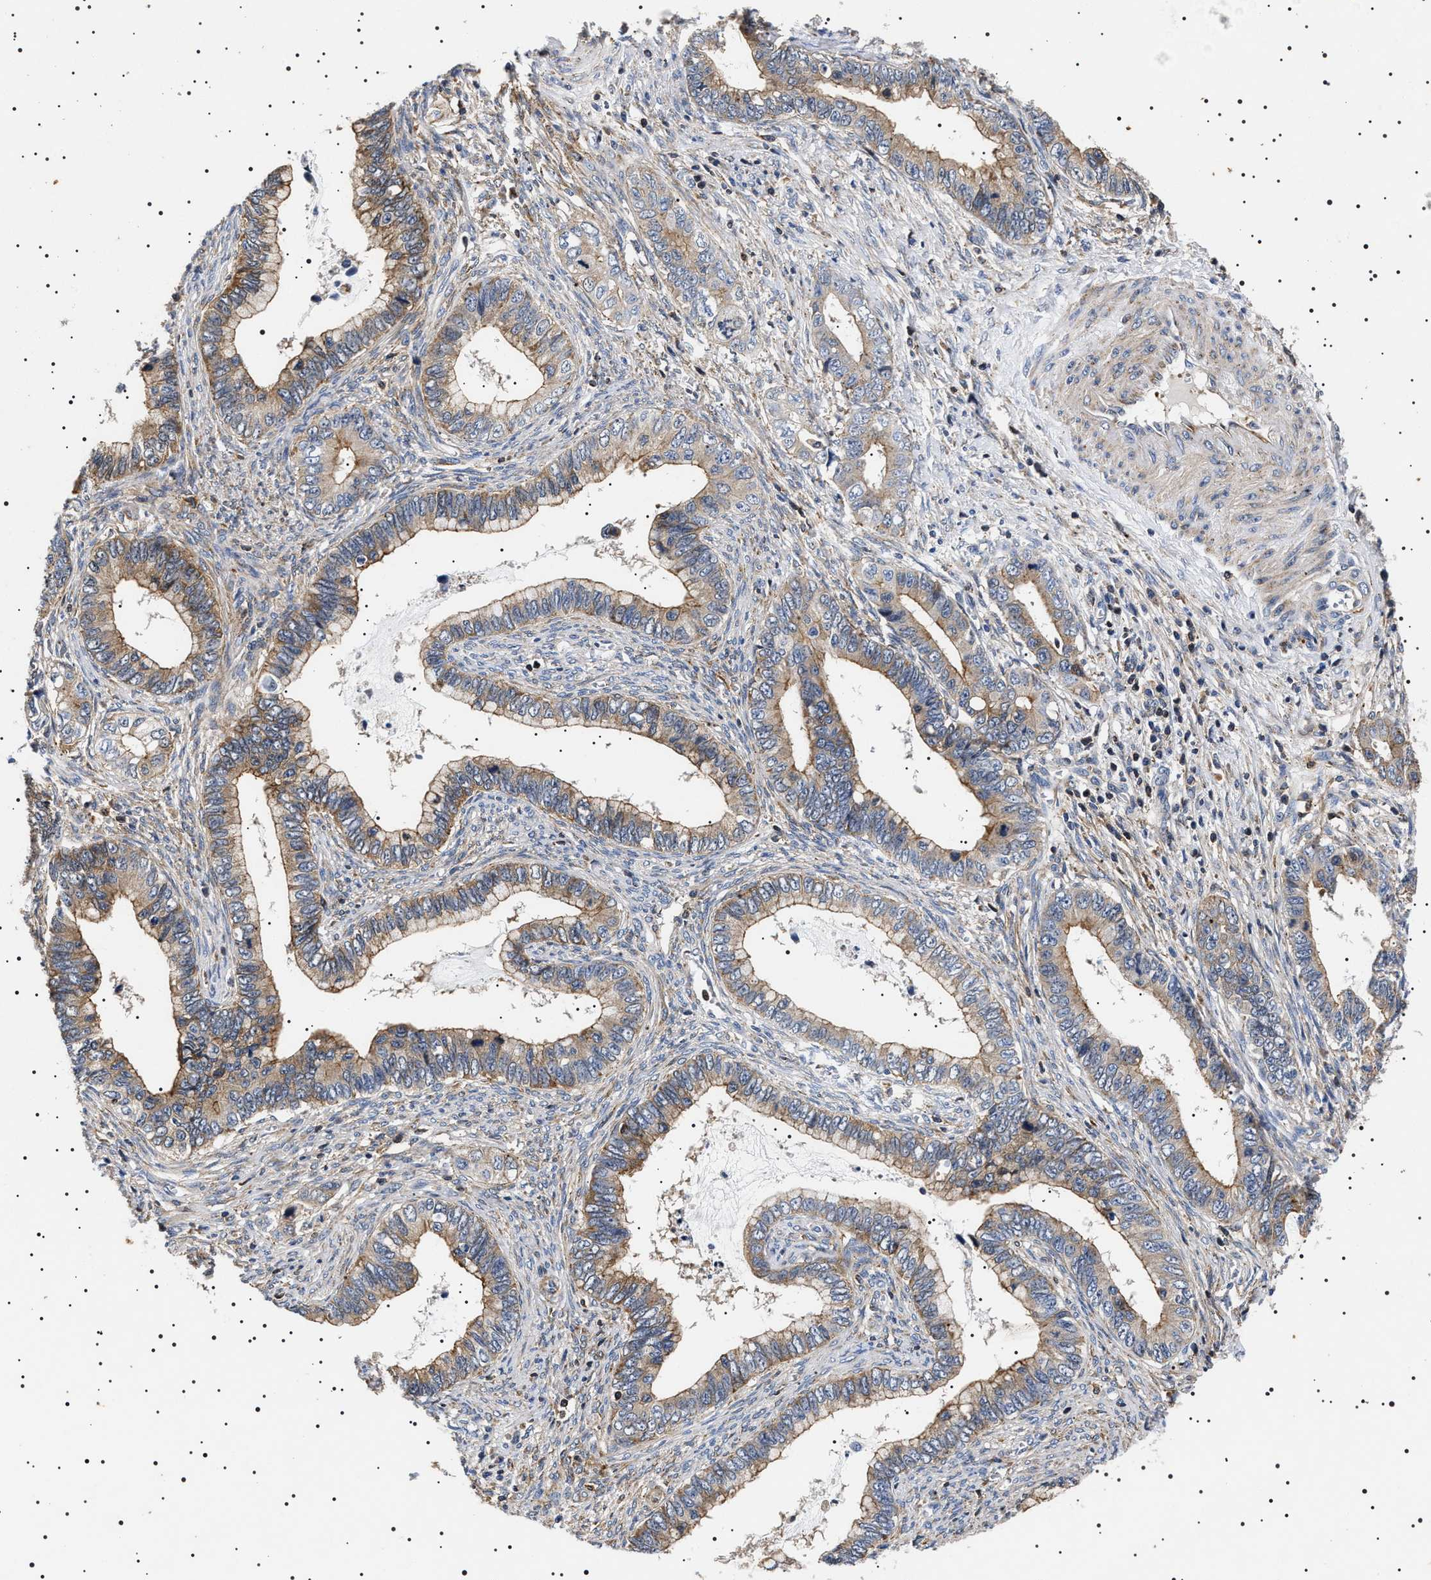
{"staining": {"intensity": "moderate", "quantity": ">75%", "location": "cytoplasmic/membranous"}, "tissue": "cervical cancer", "cell_type": "Tumor cells", "image_type": "cancer", "snomed": [{"axis": "morphology", "description": "Adenocarcinoma, NOS"}, {"axis": "topography", "description": "Cervix"}], "caption": "Adenocarcinoma (cervical) tissue shows moderate cytoplasmic/membranous expression in about >75% of tumor cells", "gene": "SLC4A7", "patient": {"sex": "female", "age": 44}}